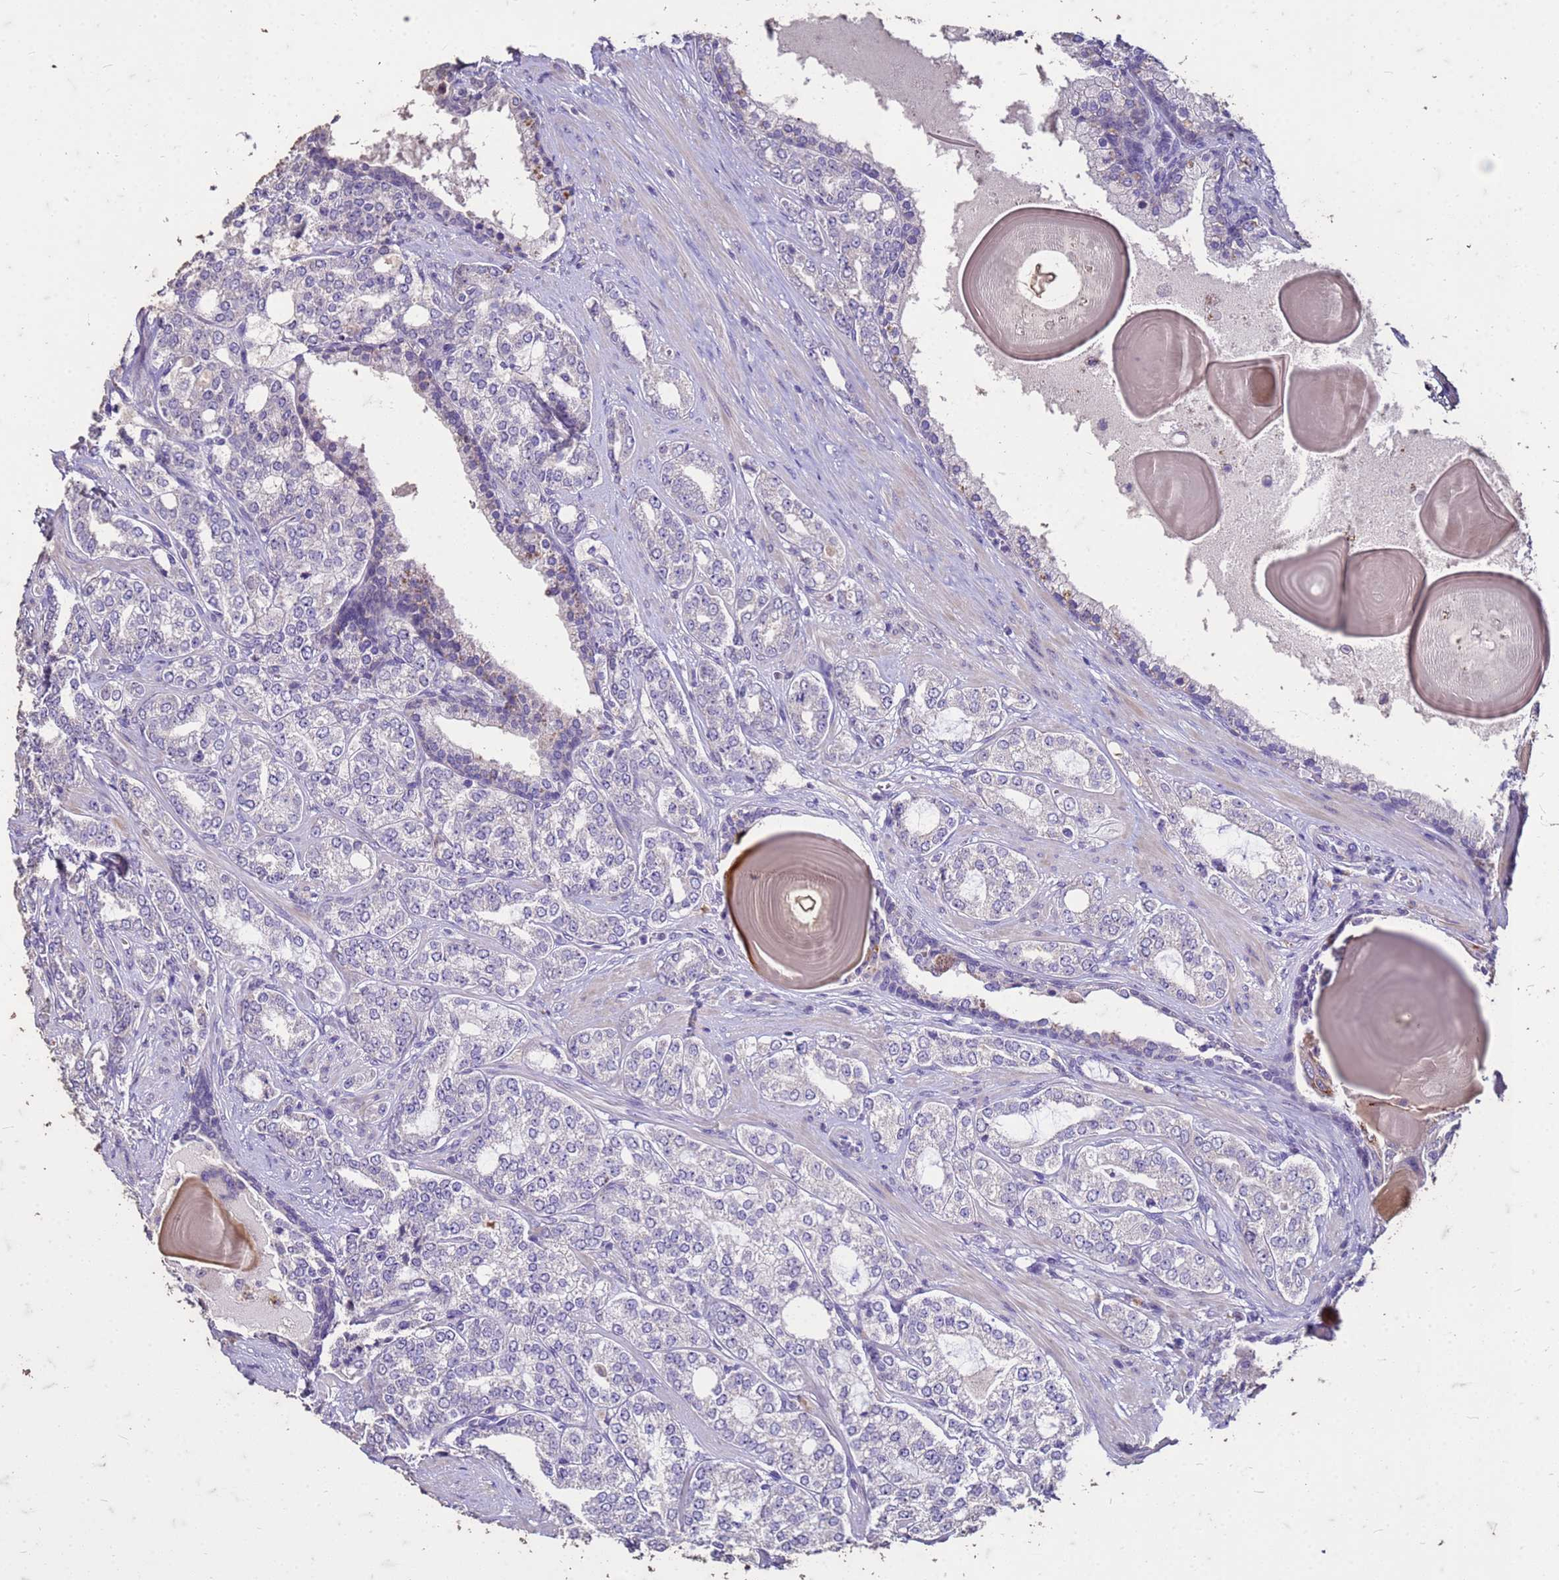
{"staining": {"intensity": "negative", "quantity": "none", "location": "none"}, "tissue": "prostate cancer", "cell_type": "Tumor cells", "image_type": "cancer", "snomed": [{"axis": "morphology", "description": "Adenocarcinoma, High grade"}, {"axis": "topography", "description": "Prostate"}], "caption": "An image of human prostate high-grade adenocarcinoma is negative for staining in tumor cells.", "gene": "FAM184B", "patient": {"sex": "male", "age": 64}}